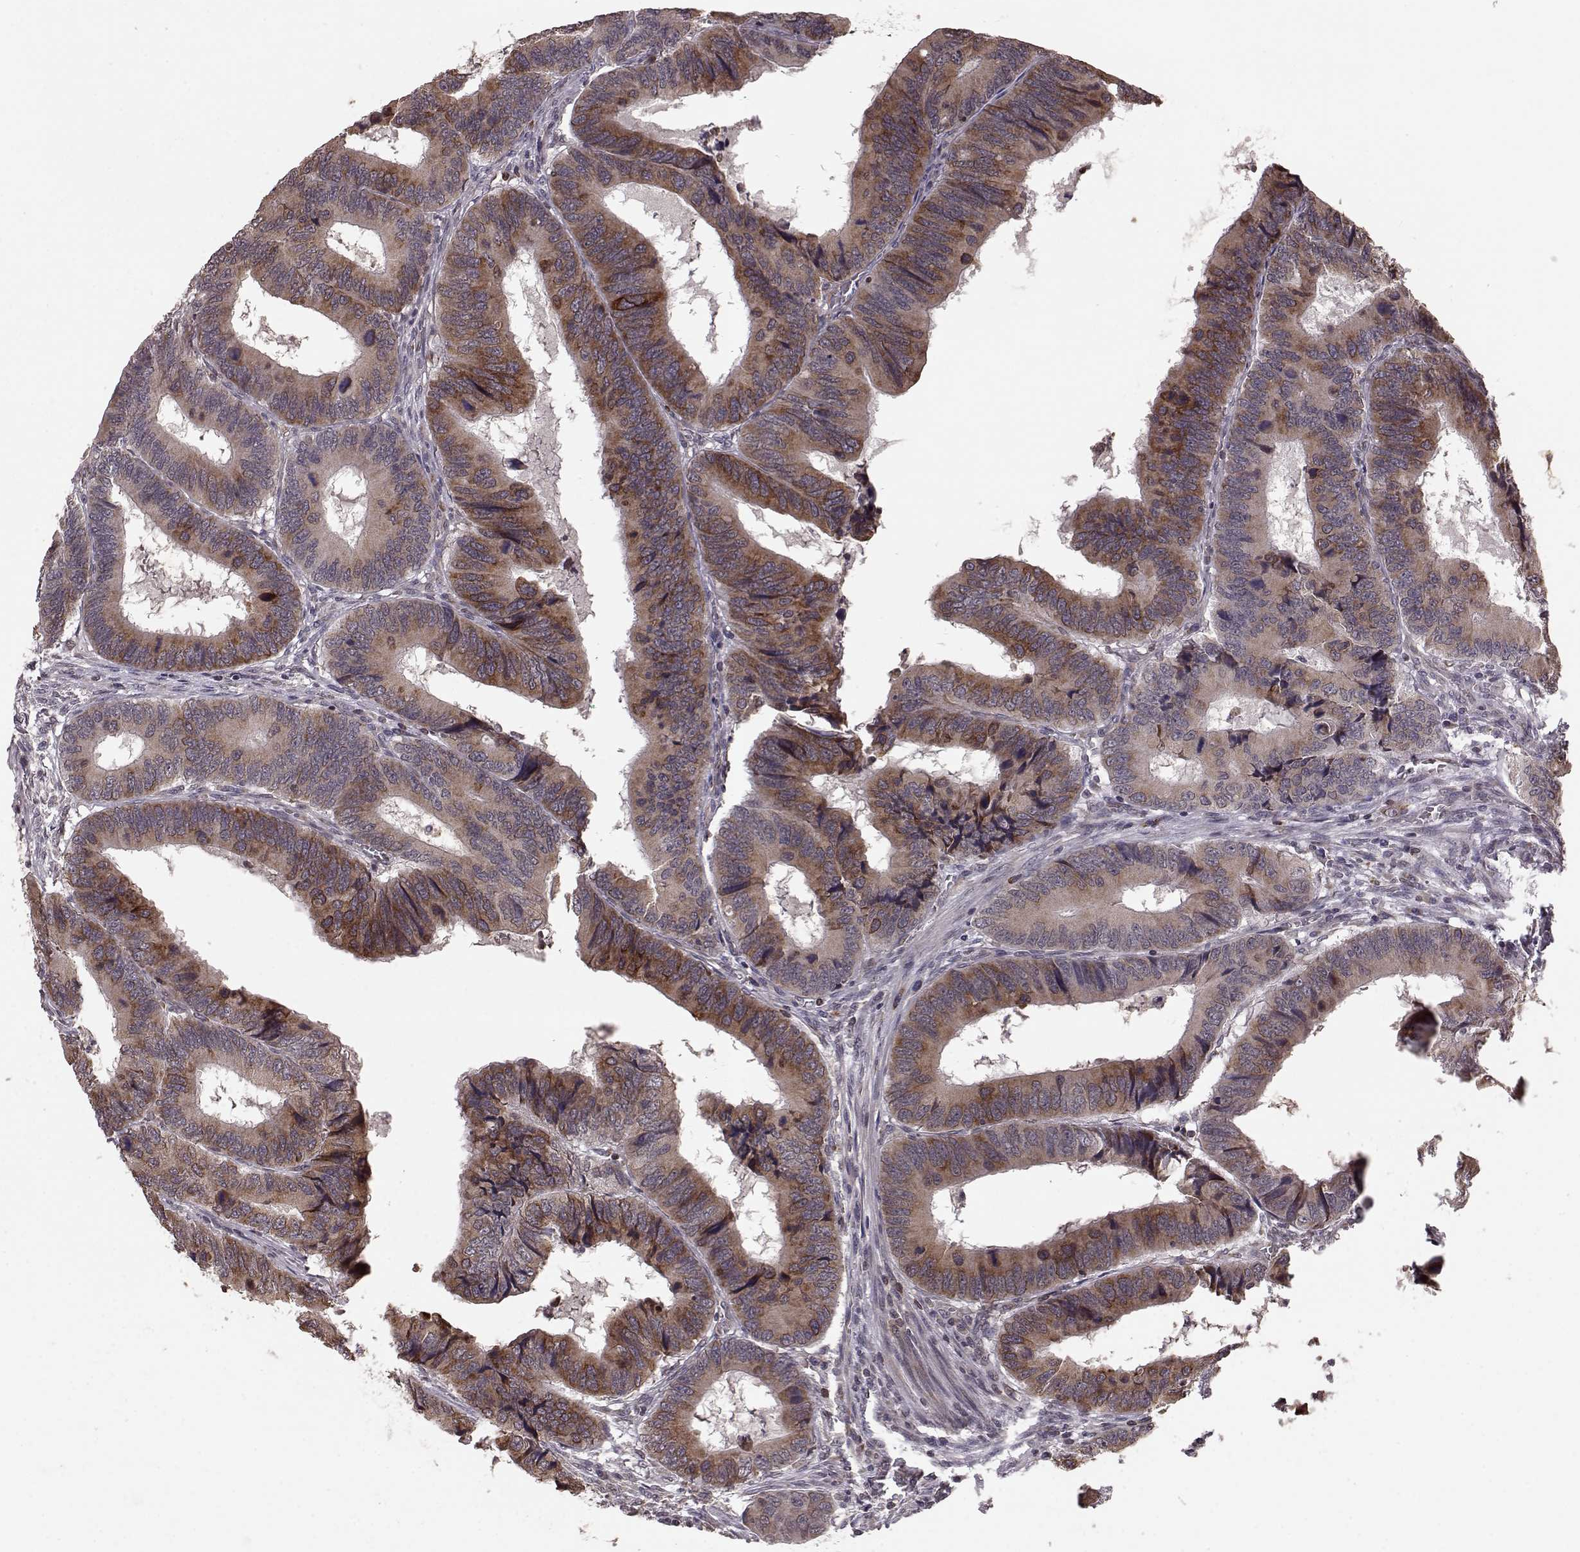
{"staining": {"intensity": "moderate", "quantity": ">75%", "location": "cytoplasmic/membranous"}, "tissue": "colorectal cancer", "cell_type": "Tumor cells", "image_type": "cancer", "snomed": [{"axis": "morphology", "description": "Adenocarcinoma, NOS"}, {"axis": "topography", "description": "Colon"}], "caption": "There is medium levels of moderate cytoplasmic/membranous staining in tumor cells of colorectal adenocarcinoma, as demonstrated by immunohistochemical staining (brown color).", "gene": "ELOVL5", "patient": {"sex": "male", "age": 53}}